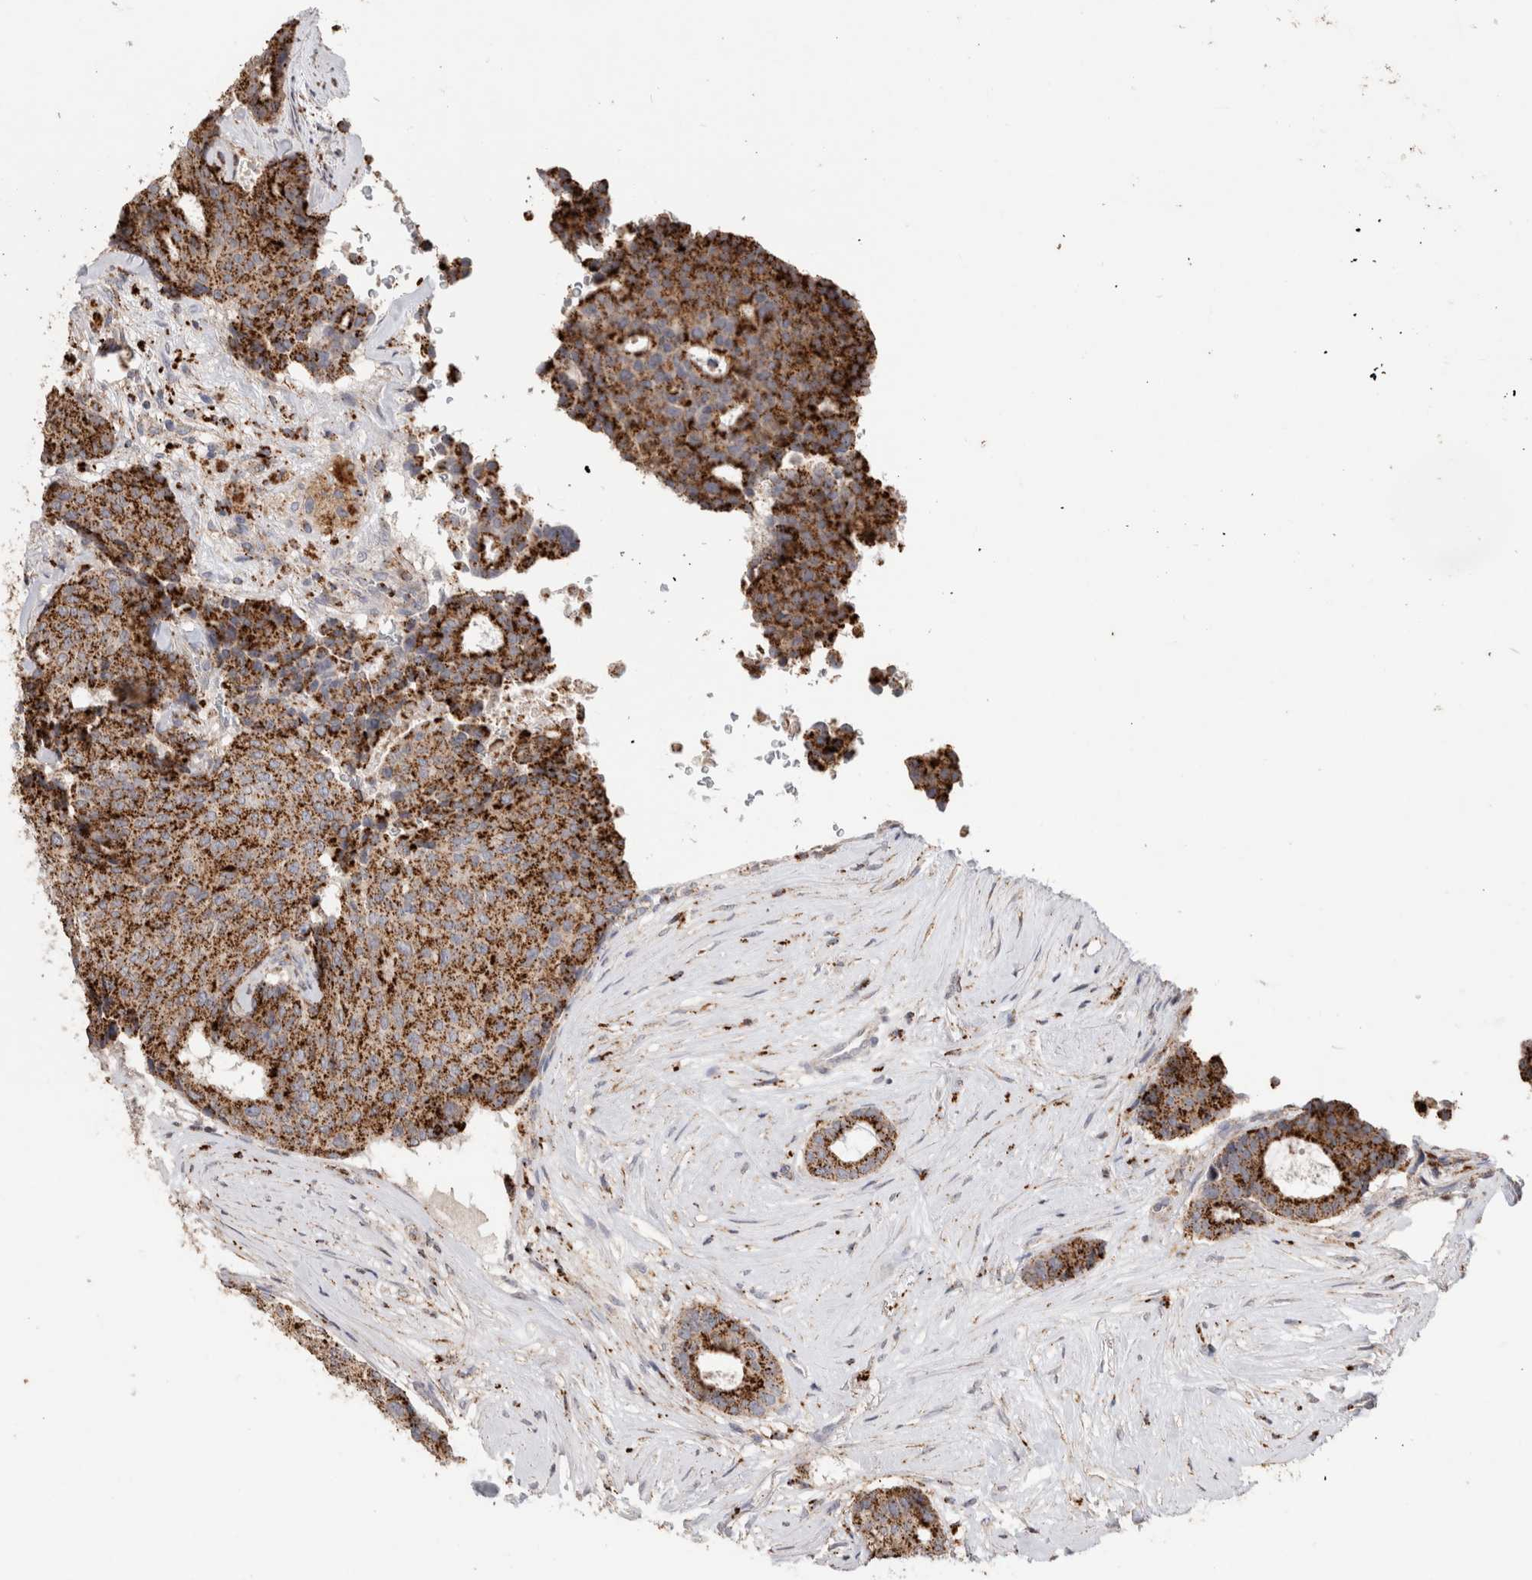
{"staining": {"intensity": "strong", "quantity": ">75%", "location": "cytoplasmic/membranous"}, "tissue": "breast cancer", "cell_type": "Tumor cells", "image_type": "cancer", "snomed": [{"axis": "morphology", "description": "Duct carcinoma"}, {"axis": "topography", "description": "Breast"}], "caption": "DAB immunohistochemical staining of human intraductal carcinoma (breast) exhibits strong cytoplasmic/membranous protein expression in about >75% of tumor cells.", "gene": "ARSA", "patient": {"sex": "female", "age": 75}}